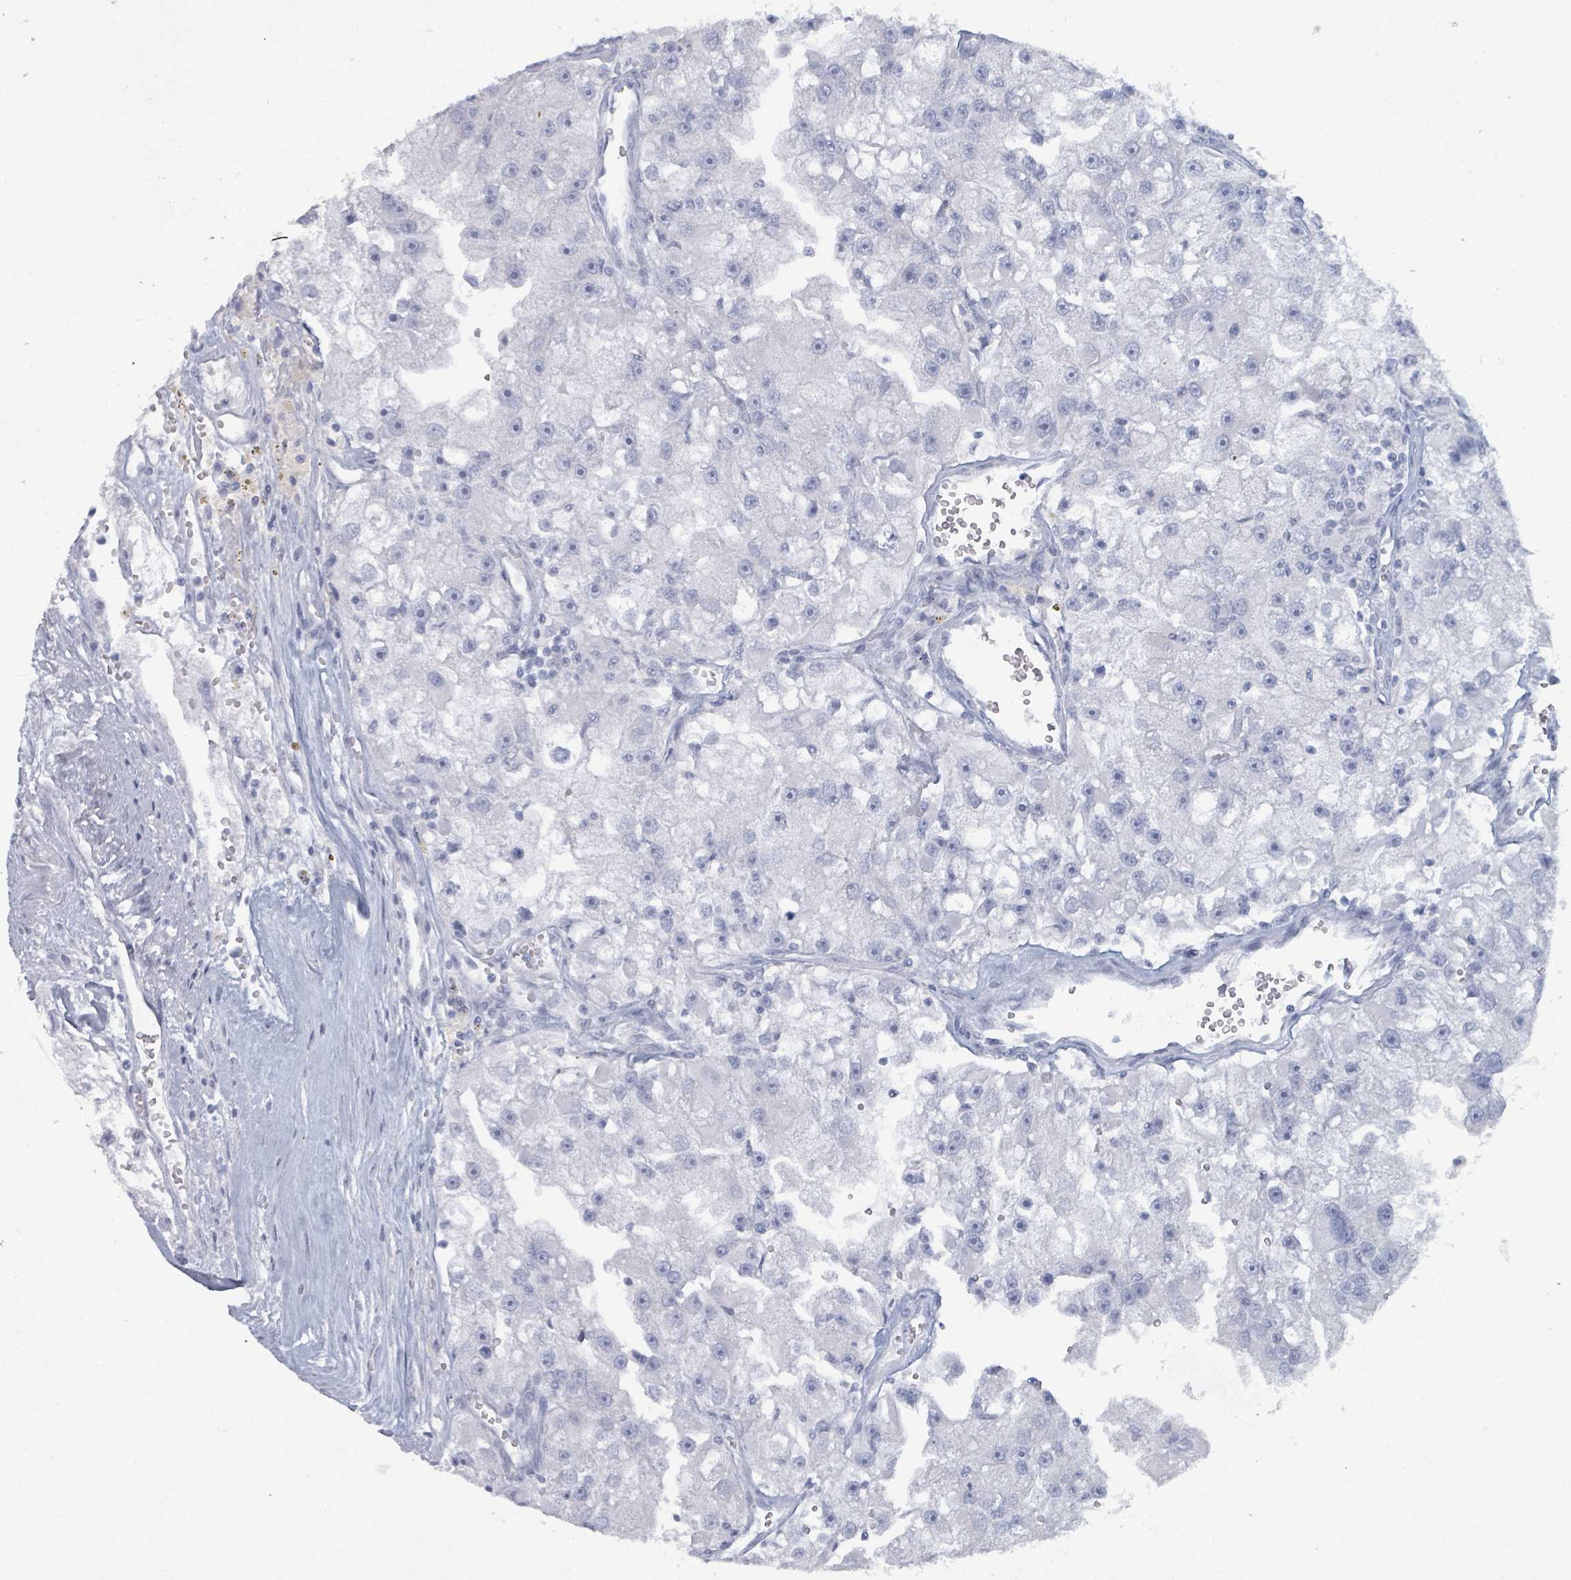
{"staining": {"intensity": "negative", "quantity": "none", "location": "none"}, "tissue": "renal cancer", "cell_type": "Tumor cells", "image_type": "cancer", "snomed": [{"axis": "morphology", "description": "Adenocarcinoma, NOS"}, {"axis": "topography", "description": "Kidney"}], "caption": "Human renal cancer (adenocarcinoma) stained for a protein using IHC exhibits no positivity in tumor cells.", "gene": "DEFA4", "patient": {"sex": "male", "age": 63}}